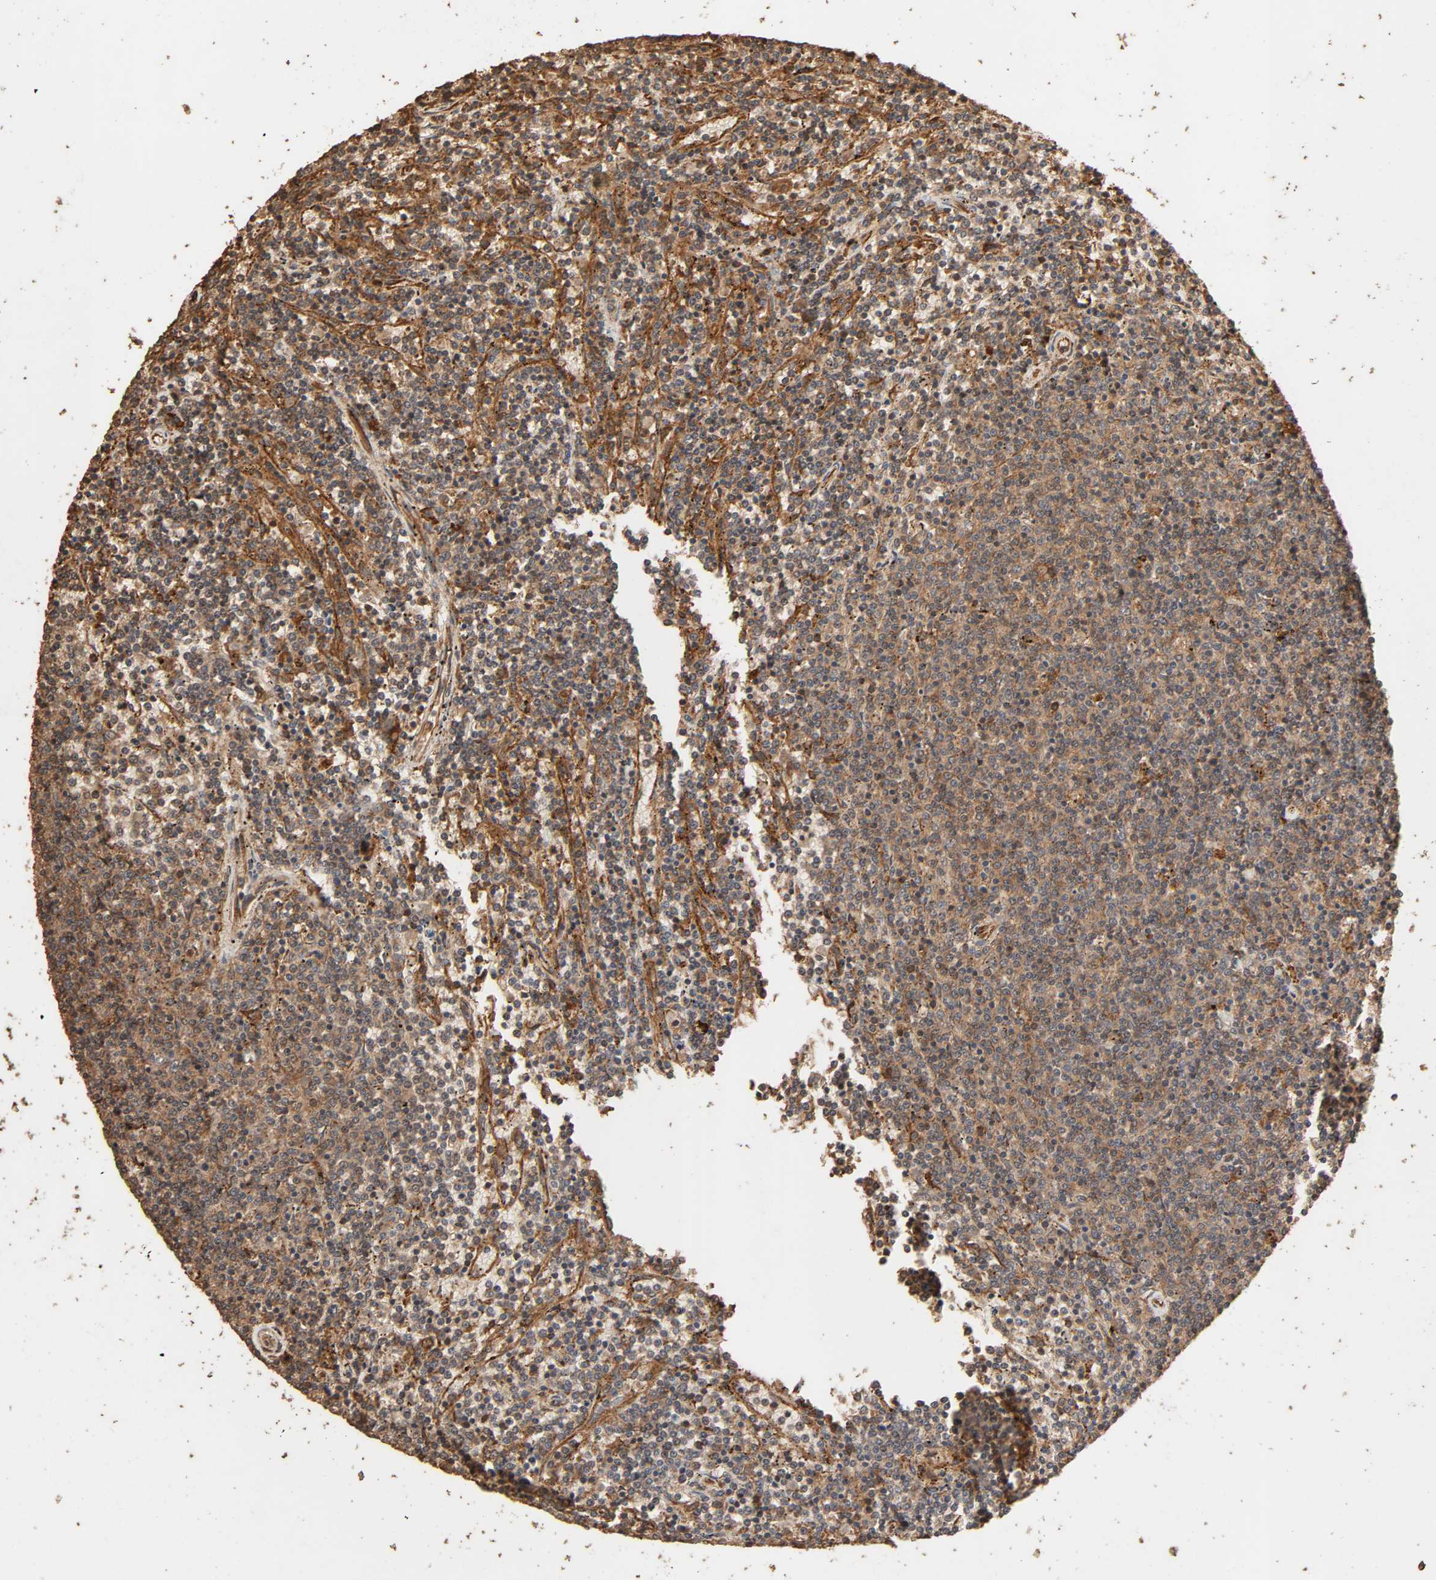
{"staining": {"intensity": "moderate", "quantity": "25%-75%", "location": "cytoplasmic/membranous"}, "tissue": "lymphoma", "cell_type": "Tumor cells", "image_type": "cancer", "snomed": [{"axis": "morphology", "description": "Malignant lymphoma, non-Hodgkin's type, Low grade"}, {"axis": "topography", "description": "Spleen"}], "caption": "High-magnification brightfield microscopy of lymphoma stained with DAB (3,3'-diaminobenzidine) (brown) and counterstained with hematoxylin (blue). tumor cells exhibit moderate cytoplasmic/membranous expression is present in about25%-75% of cells. The protein is shown in brown color, while the nuclei are stained blue.", "gene": "RPS6KA6", "patient": {"sex": "female", "age": 50}}